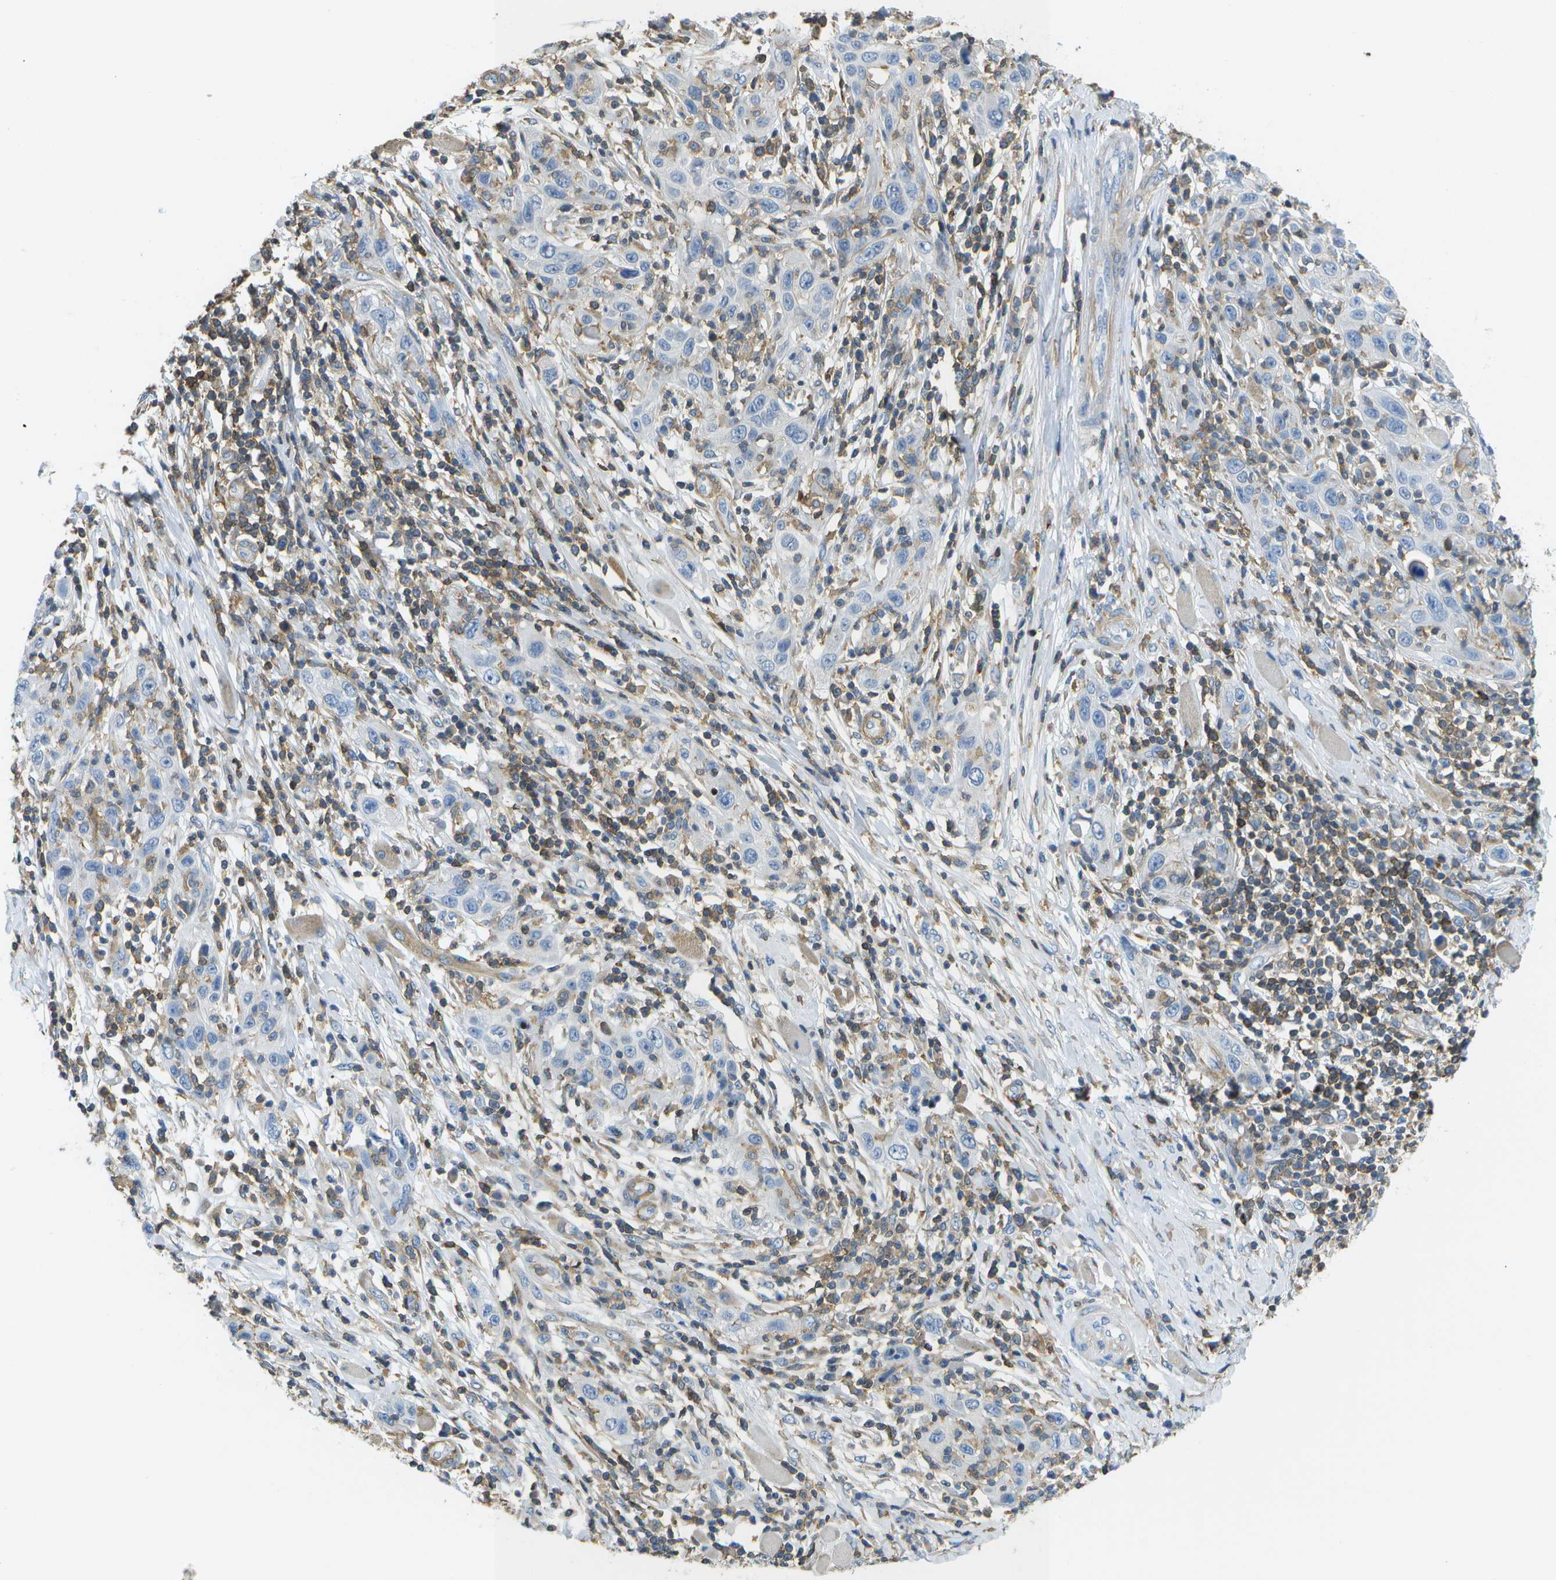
{"staining": {"intensity": "negative", "quantity": "none", "location": "none"}, "tissue": "skin cancer", "cell_type": "Tumor cells", "image_type": "cancer", "snomed": [{"axis": "morphology", "description": "Squamous cell carcinoma, NOS"}, {"axis": "topography", "description": "Skin"}], "caption": "High magnification brightfield microscopy of squamous cell carcinoma (skin) stained with DAB (brown) and counterstained with hematoxylin (blue): tumor cells show no significant positivity.", "gene": "RCSD1", "patient": {"sex": "female", "age": 88}}